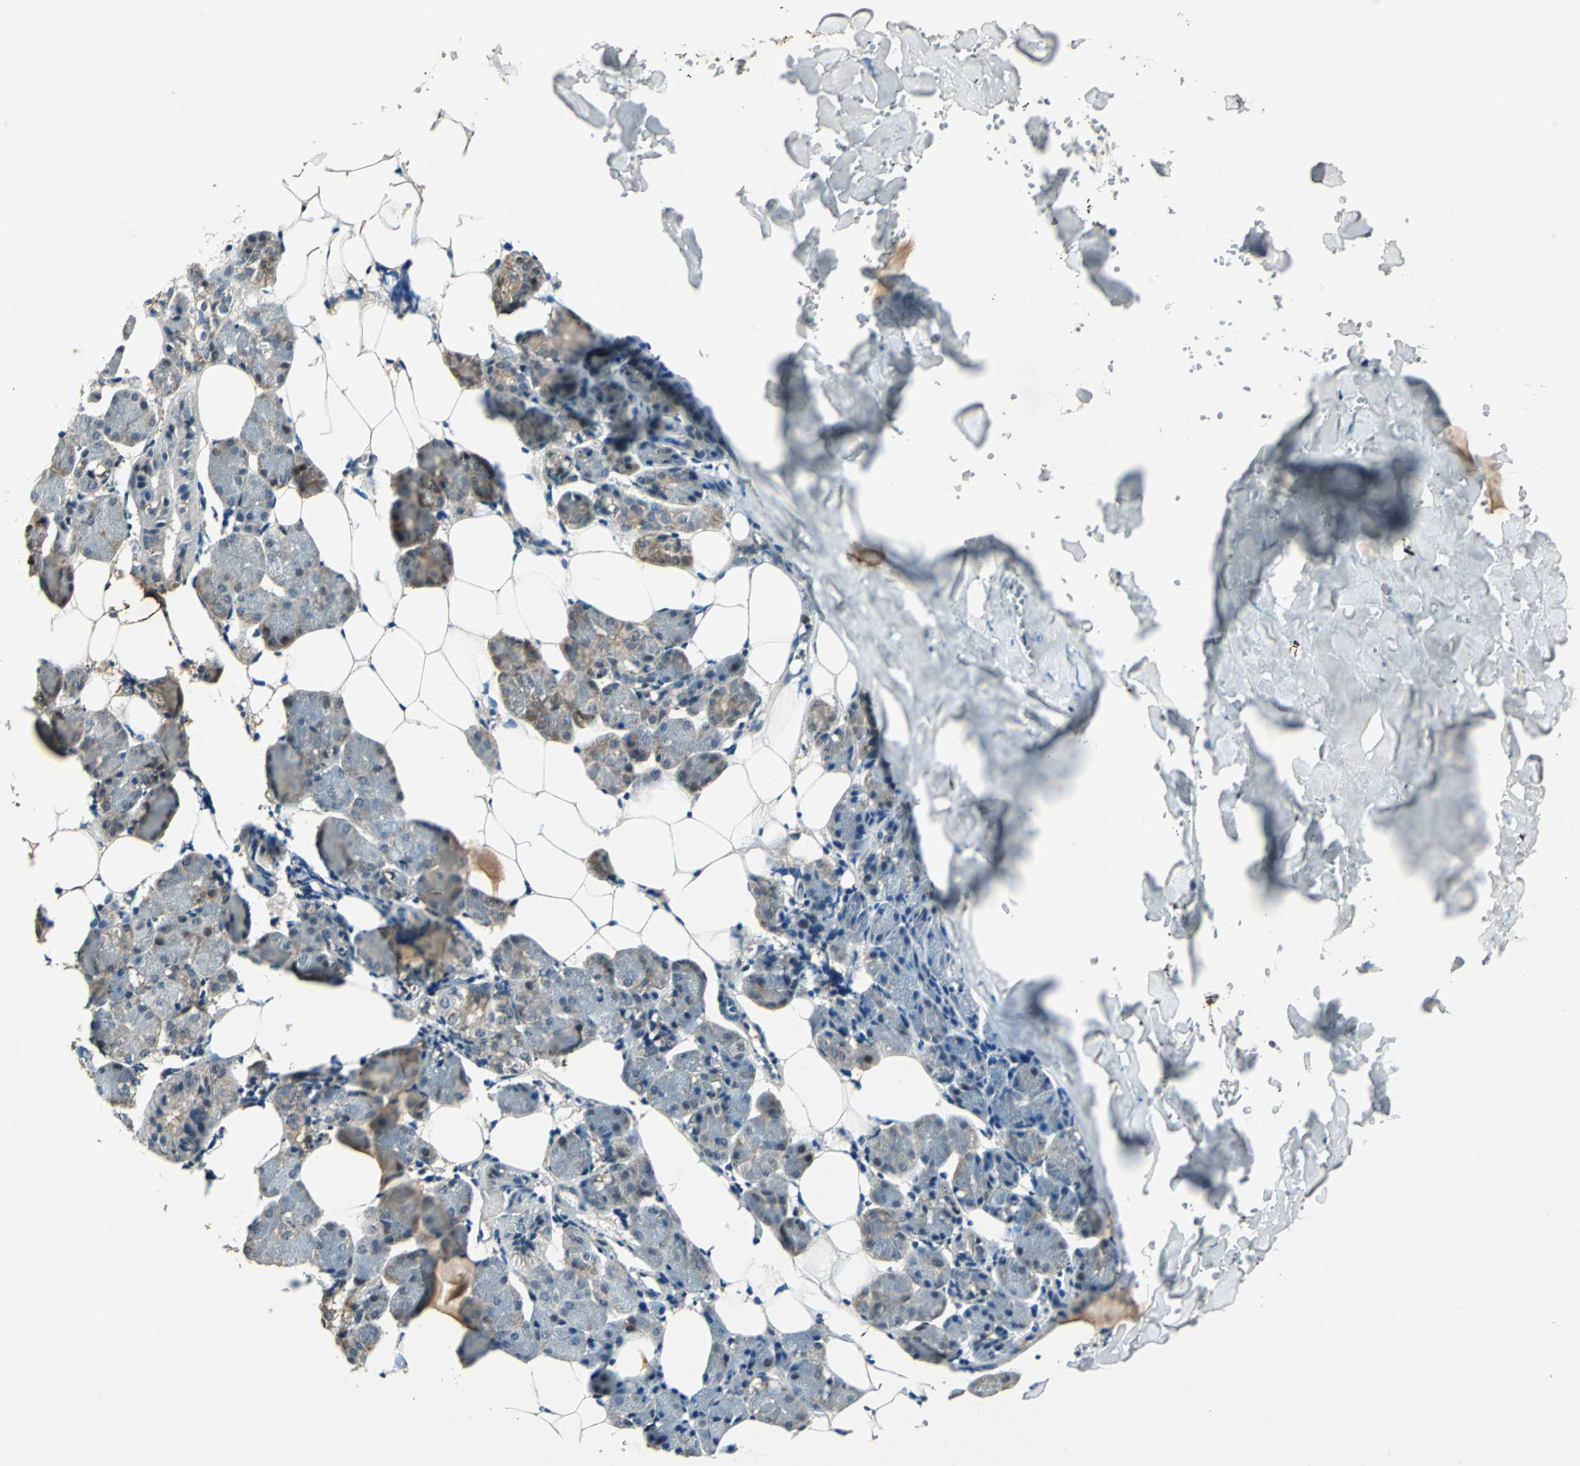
{"staining": {"intensity": "weak", "quantity": "<25%", "location": "cytoplasmic/membranous"}, "tissue": "salivary gland", "cell_type": "Glandular cells", "image_type": "normal", "snomed": [{"axis": "morphology", "description": "Normal tissue, NOS"}, {"axis": "morphology", "description": "Adenoma, NOS"}, {"axis": "topography", "description": "Salivary gland"}], "caption": "There is no significant positivity in glandular cells of salivary gland.", "gene": "AHSA1", "patient": {"sex": "female", "age": 32}}